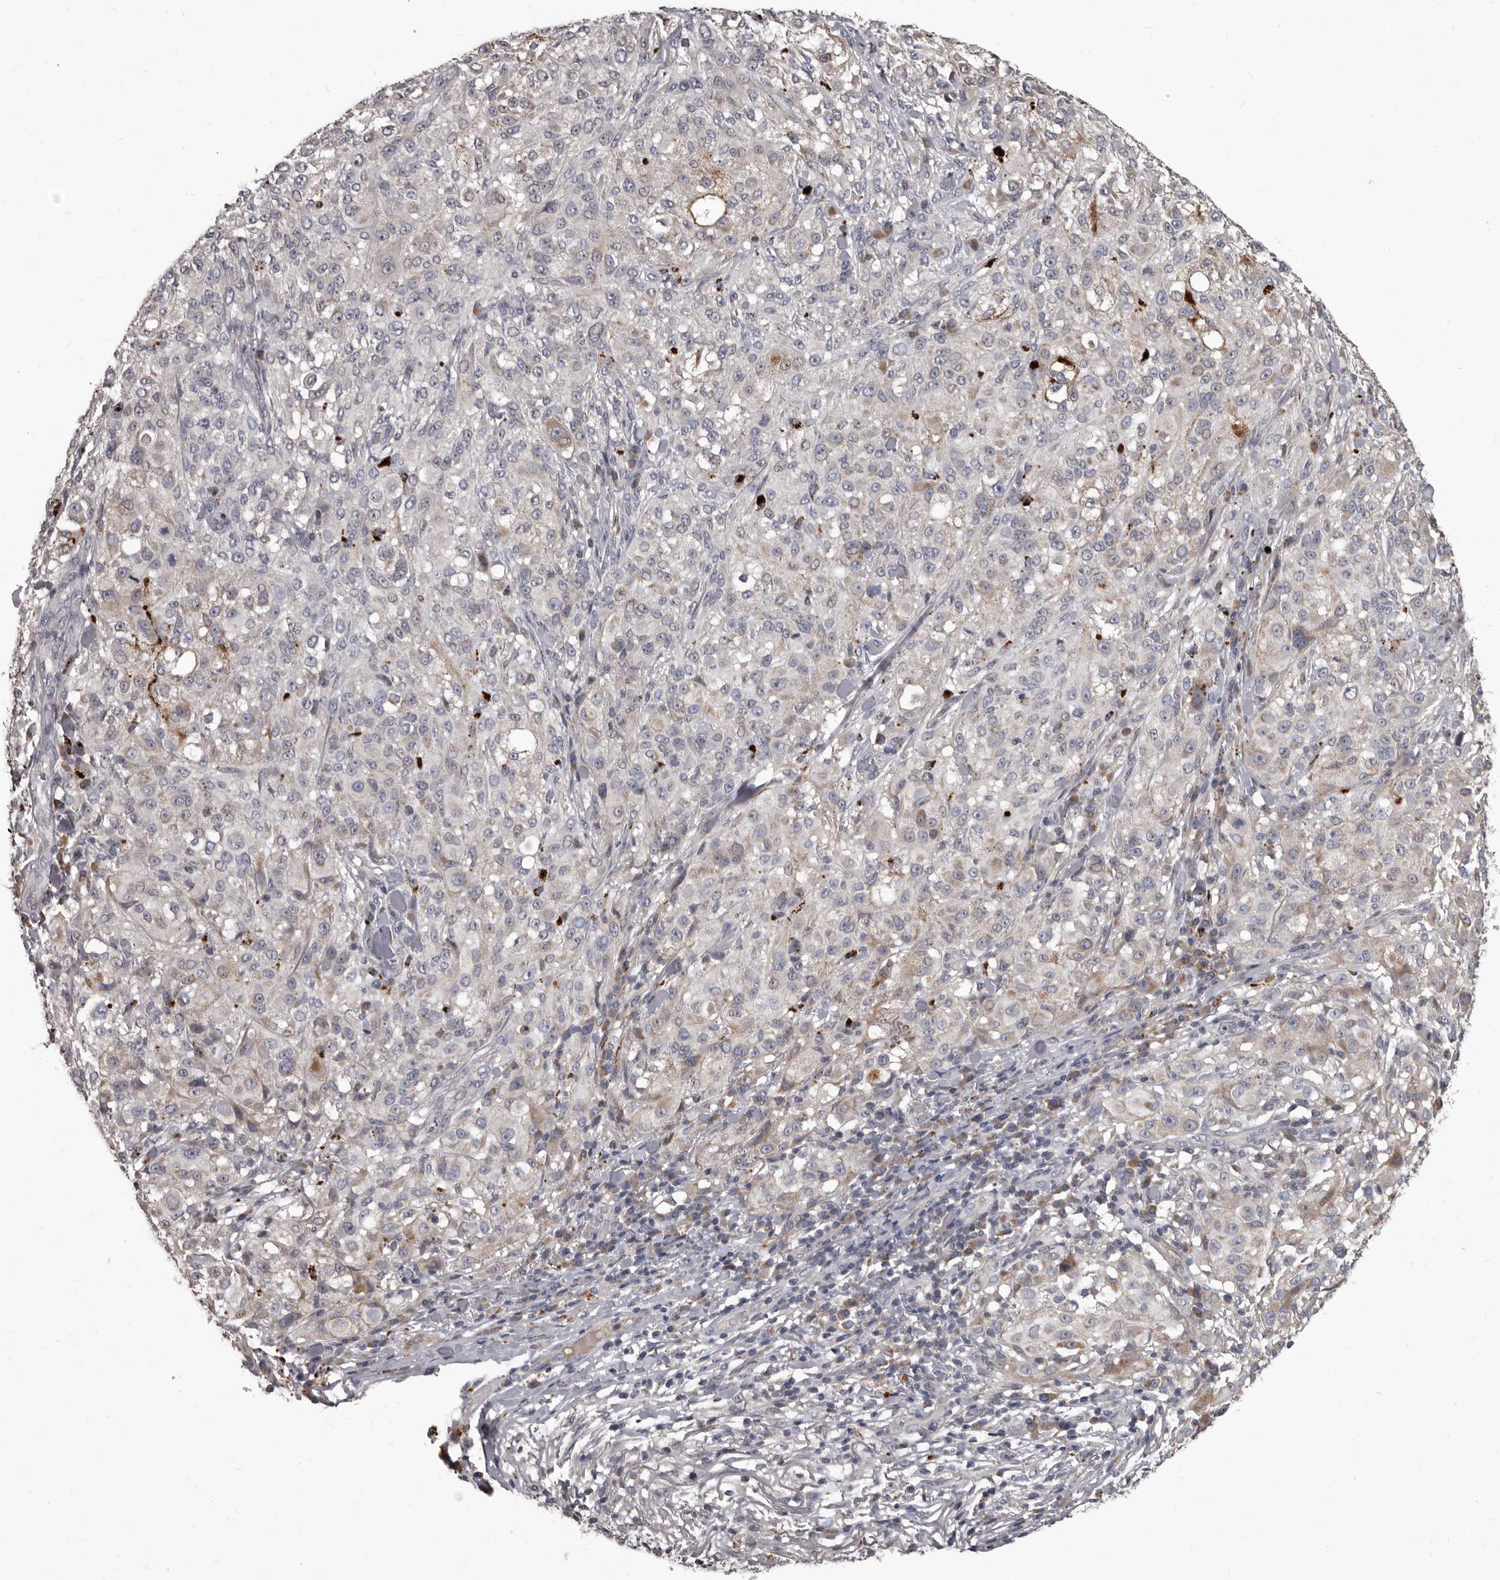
{"staining": {"intensity": "negative", "quantity": "none", "location": "none"}, "tissue": "melanoma", "cell_type": "Tumor cells", "image_type": "cancer", "snomed": [{"axis": "morphology", "description": "Necrosis, NOS"}, {"axis": "morphology", "description": "Malignant melanoma, NOS"}, {"axis": "topography", "description": "Skin"}], "caption": "A photomicrograph of human malignant melanoma is negative for staining in tumor cells.", "gene": "ALDH5A1", "patient": {"sex": "female", "age": 87}}